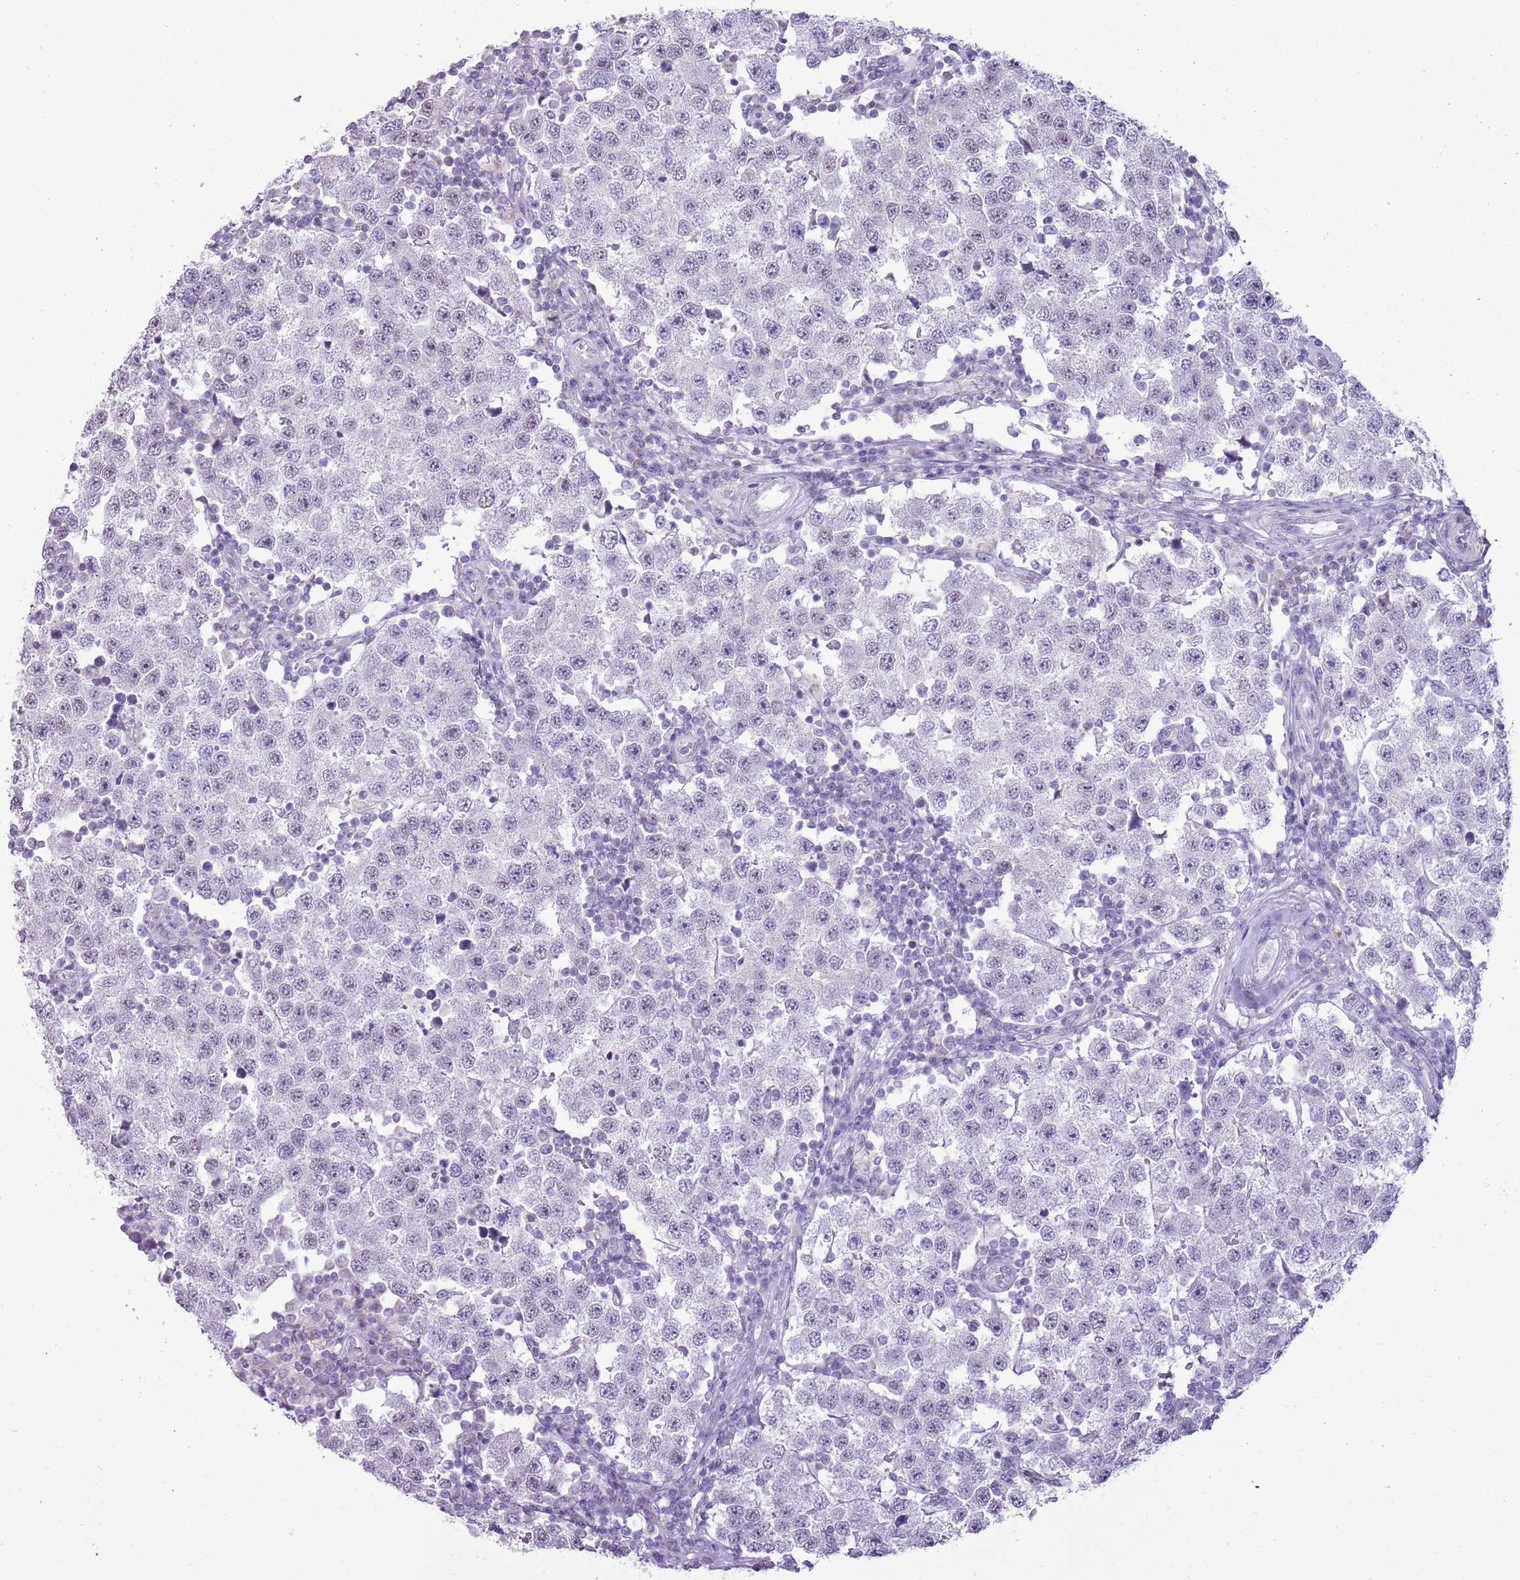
{"staining": {"intensity": "negative", "quantity": "none", "location": "none"}, "tissue": "testis cancer", "cell_type": "Tumor cells", "image_type": "cancer", "snomed": [{"axis": "morphology", "description": "Seminoma, NOS"}, {"axis": "topography", "description": "Testis"}], "caption": "An immunohistochemistry photomicrograph of testis cancer is shown. There is no staining in tumor cells of testis cancer.", "gene": "RPL3L", "patient": {"sex": "male", "age": 34}}